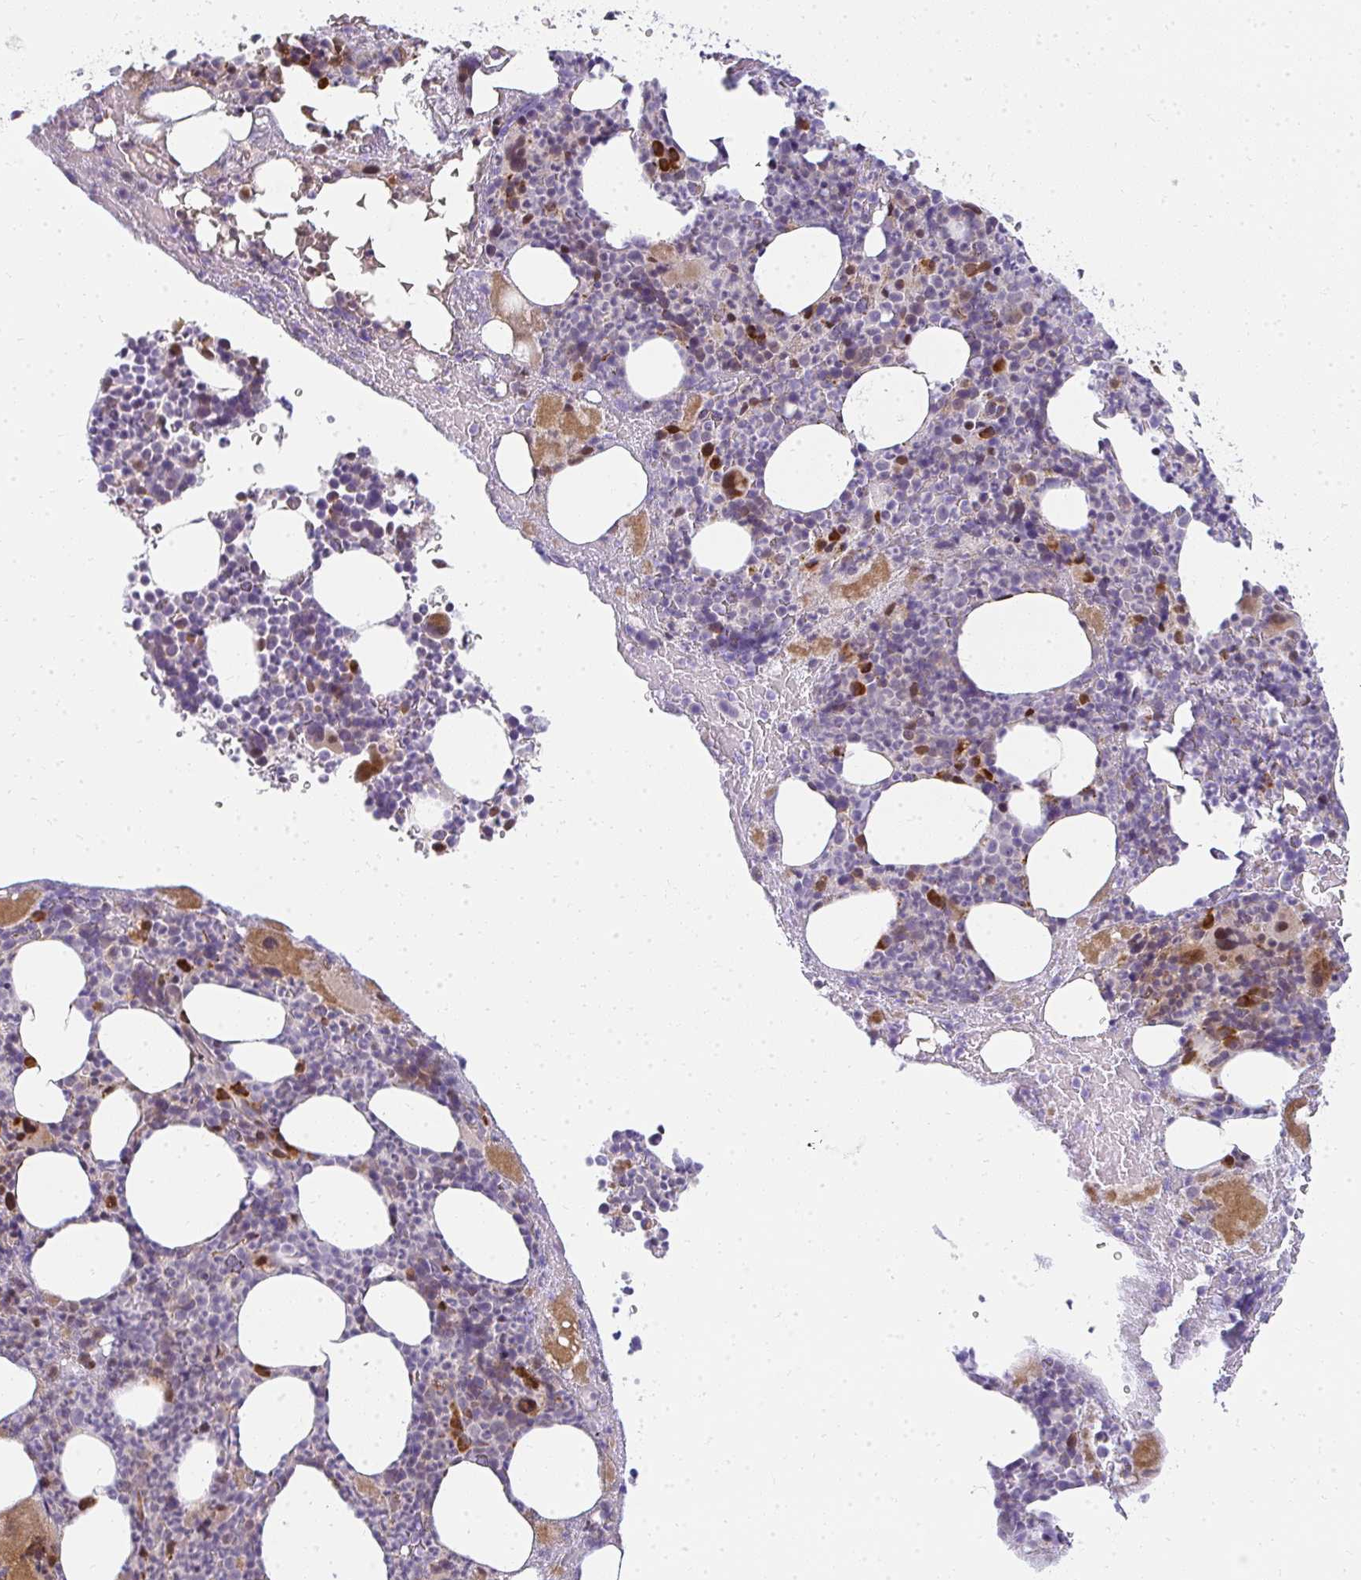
{"staining": {"intensity": "strong", "quantity": "<25%", "location": "cytoplasmic/membranous"}, "tissue": "bone marrow", "cell_type": "Hematopoietic cells", "image_type": "normal", "snomed": [{"axis": "morphology", "description": "Normal tissue, NOS"}, {"axis": "topography", "description": "Bone marrow"}], "caption": "Immunohistochemical staining of benign bone marrow demonstrates medium levels of strong cytoplasmic/membranous positivity in approximately <25% of hematopoietic cells.", "gene": "PLA2G5", "patient": {"sex": "female", "age": 59}}